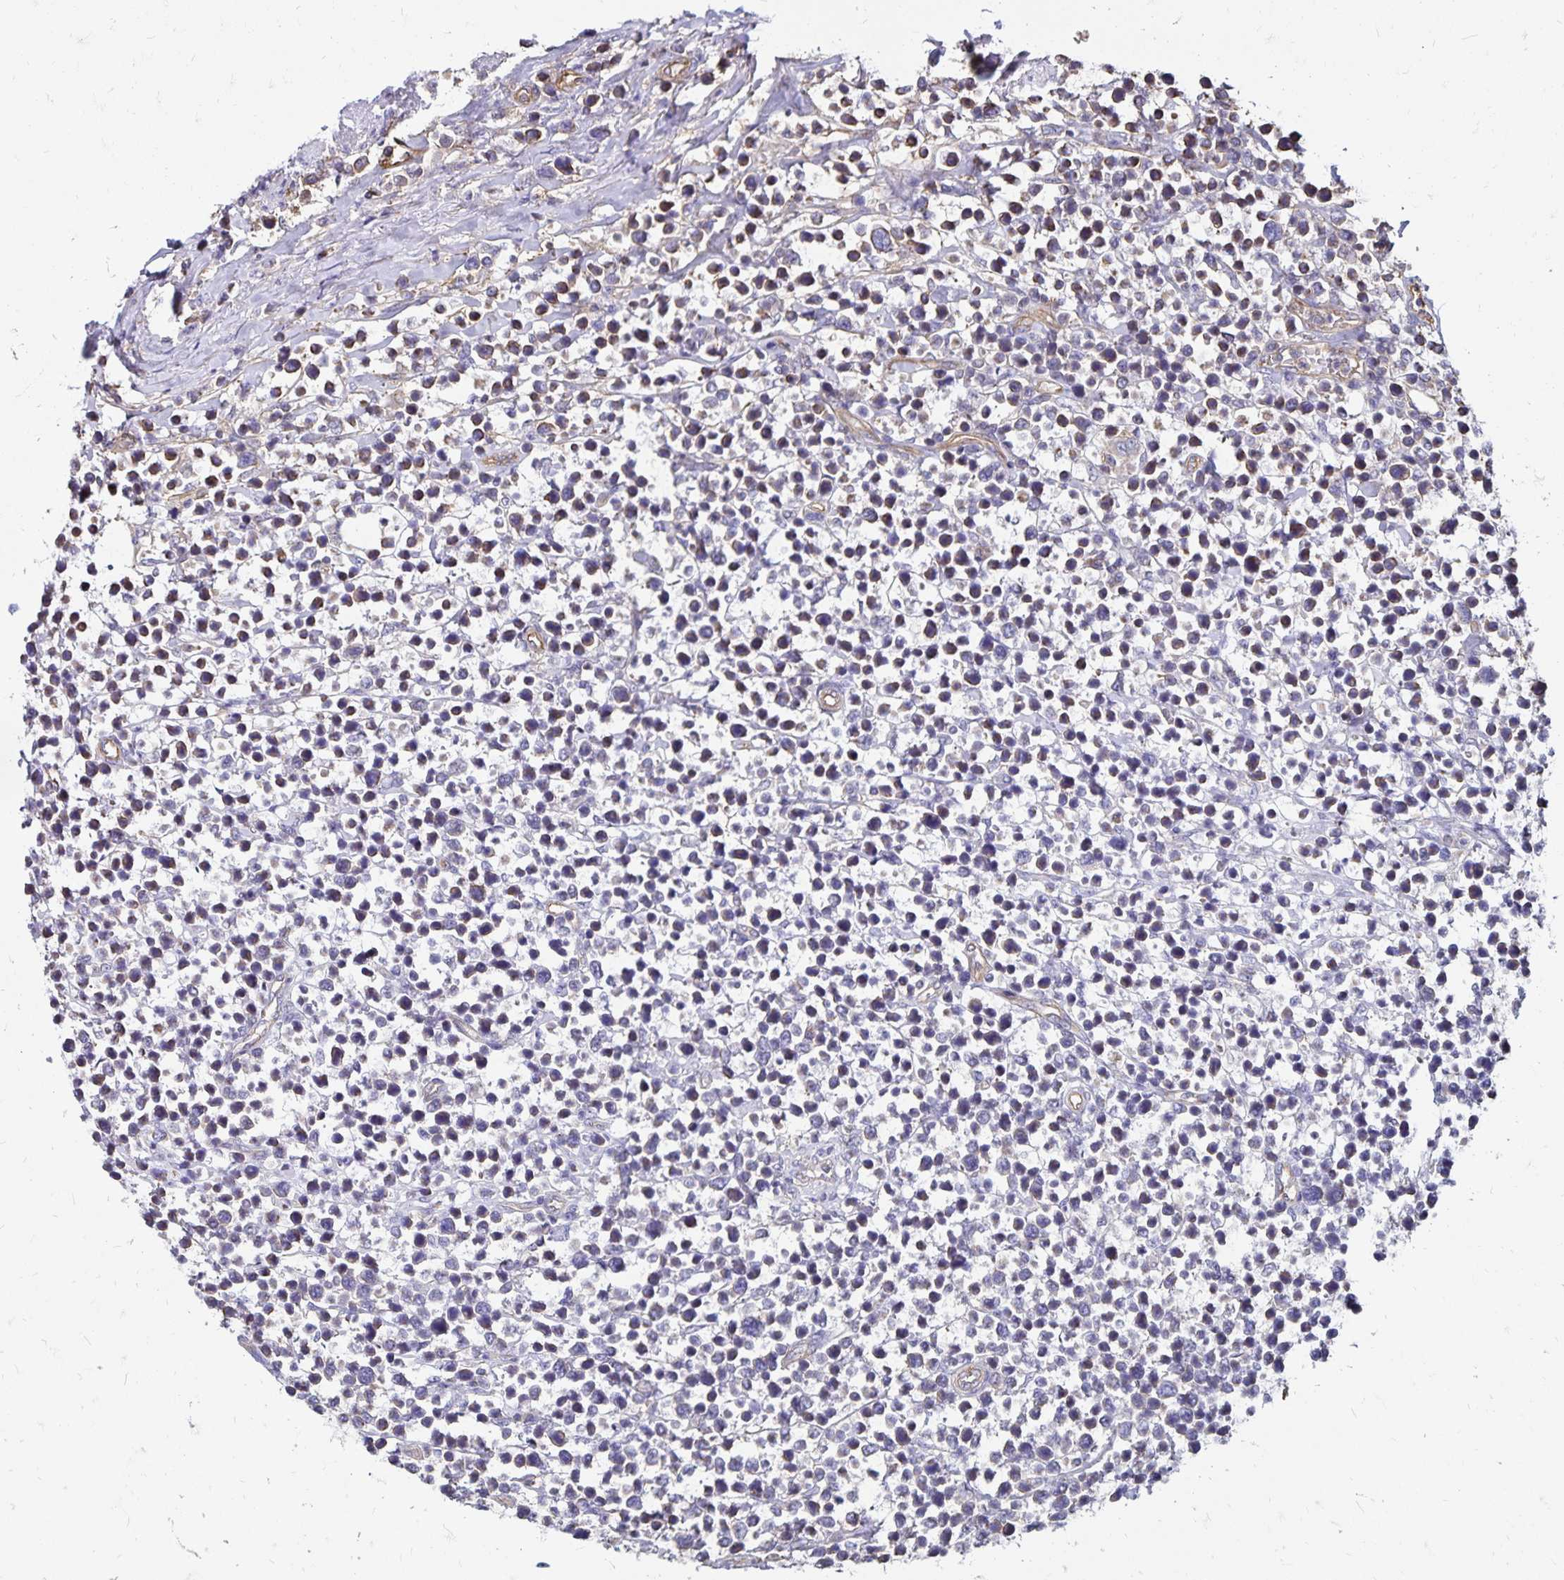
{"staining": {"intensity": "negative", "quantity": "none", "location": "none"}, "tissue": "lymphoma", "cell_type": "Tumor cells", "image_type": "cancer", "snomed": [{"axis": "morphology", "description": "Malignant lymphoma, non-Hodgkin's type, High grade"}, {"axis": "topography", "description": "Soft tissue"}], "caption": "Immunohistochemistry of high-grade malignant lymphoma, non-Hodgkin's type displays no positivity in tumor cells.", "gene": "RPRML", "patient": {"sex": "female", "age": 56}}